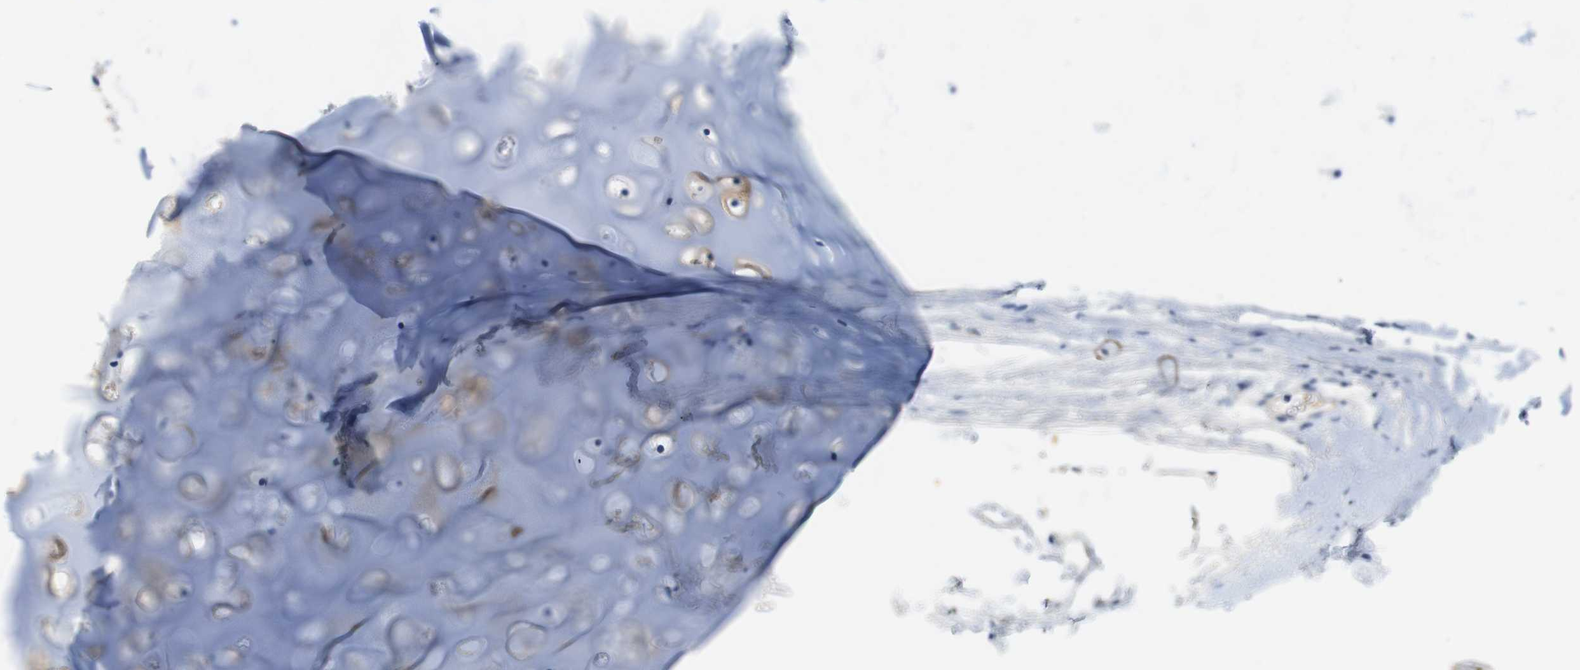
{"staining": {"intensity": "negative", "quantity": "none", "location": "none"}, "tissue": "adipose tissue", "cell_type": "Adipocytes", "image_type": "normal", "snomed": [{"axis": "morphology", "description": "Normal tissue, NOS"}, {"axis": "topography", "description": "Bronchus"}], "caption": "This image is of unremarkable adipose tissue stained with immunohistochemistry (IHC) to label a protein in brown with the nuclei are counter-stained blue. There is no positivity in adipocytes. (Brightfield microscopy of DAB (3,3'-diaminobenzidine) immunohistochemistry (IHC) at high magnification).", "gene": "ITGA5", "patient": {"sex": "female", "age": 73}}